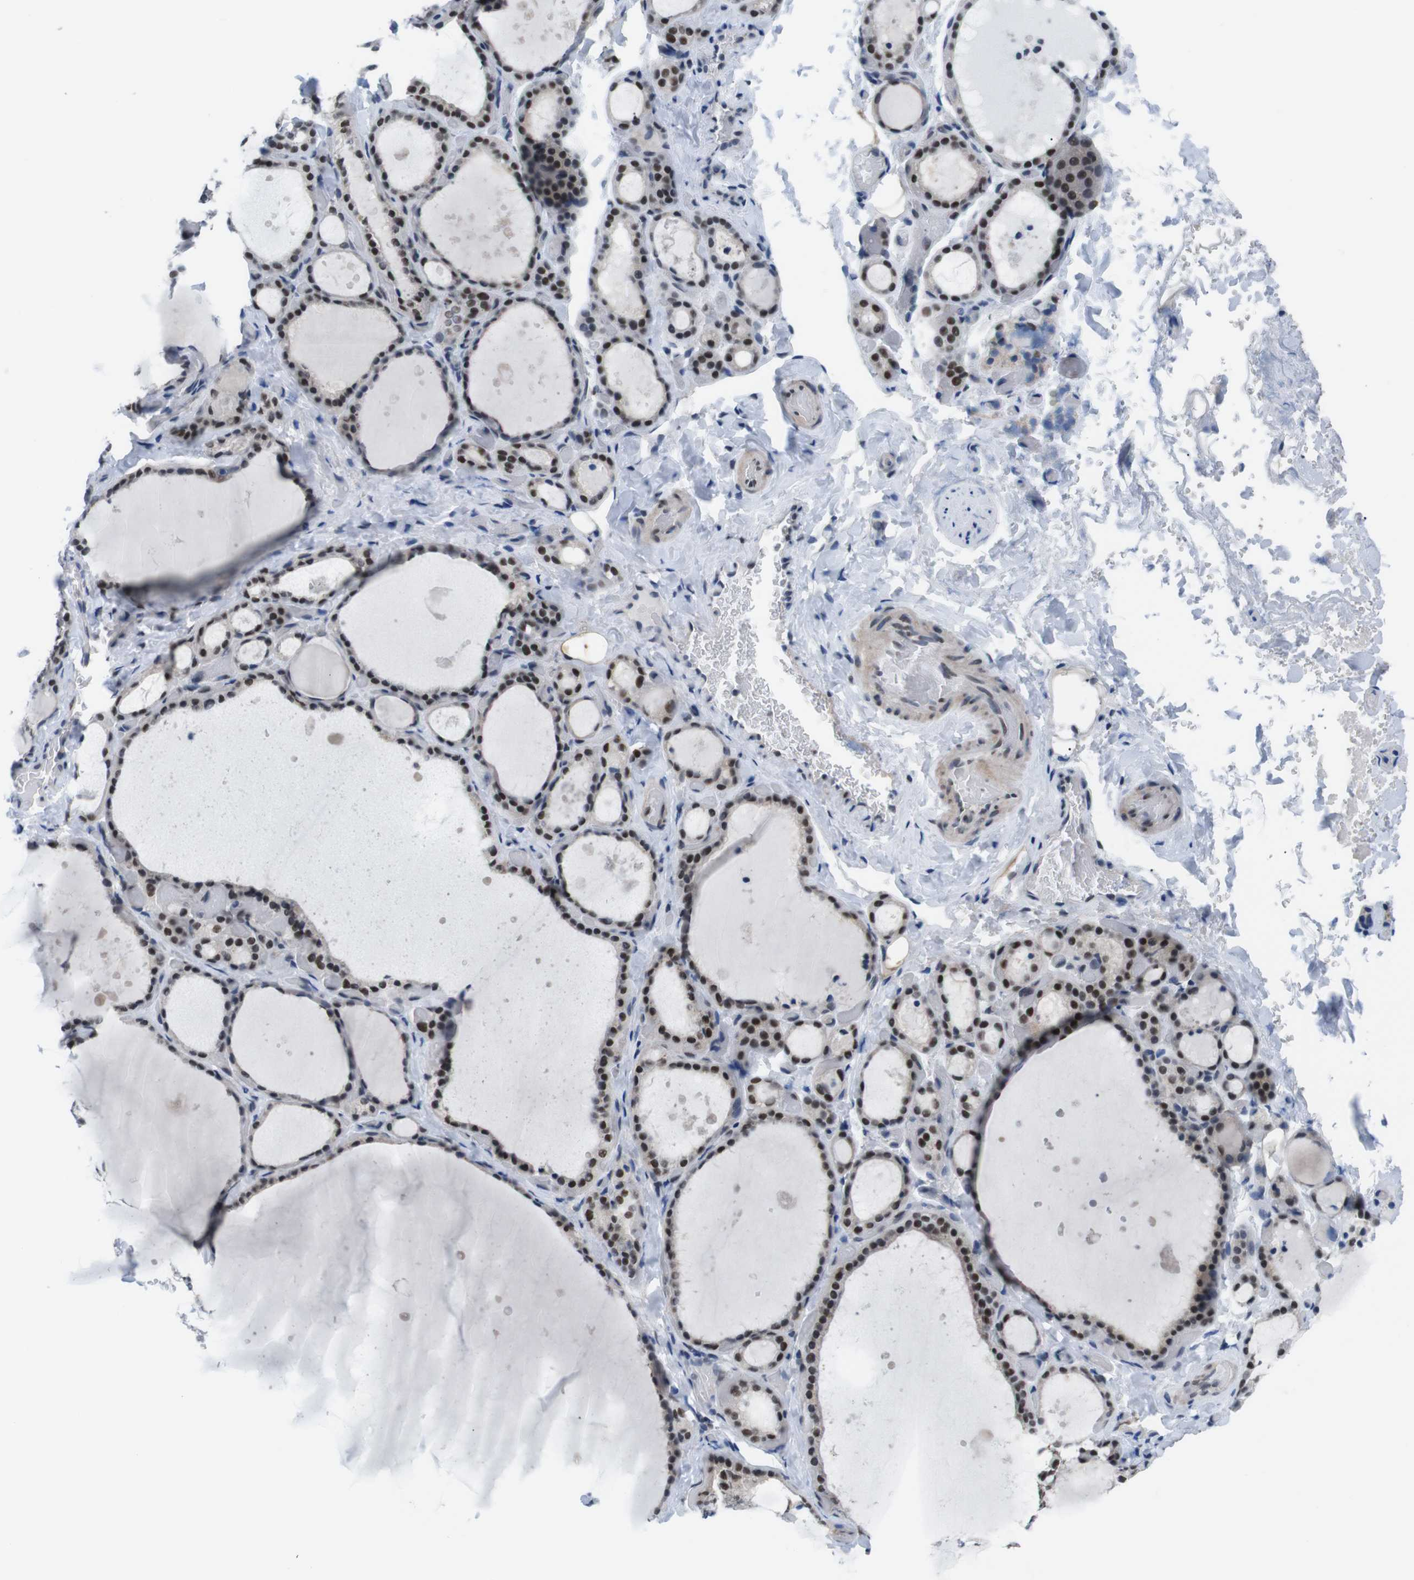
{"staining": {"intensity": "moderate", "quantity": "25%-75%", "location": "nuclear"}, "tissue": "thyroid gland", "cell_type": "Glandular cells", "image_type": "normal", "snomed": [{"axis": "morphology", "description": "Normal tissue, NOS"}, {"axis": "topography", "description": "Thyroid gland"}], "caption": "This is an image of IHC staining of normal thyroid gland, which shows moderate positivity in the nuclear of glandular cells.", "gene": "PSME3", "patient": {"sex": "female", "age": 44}}